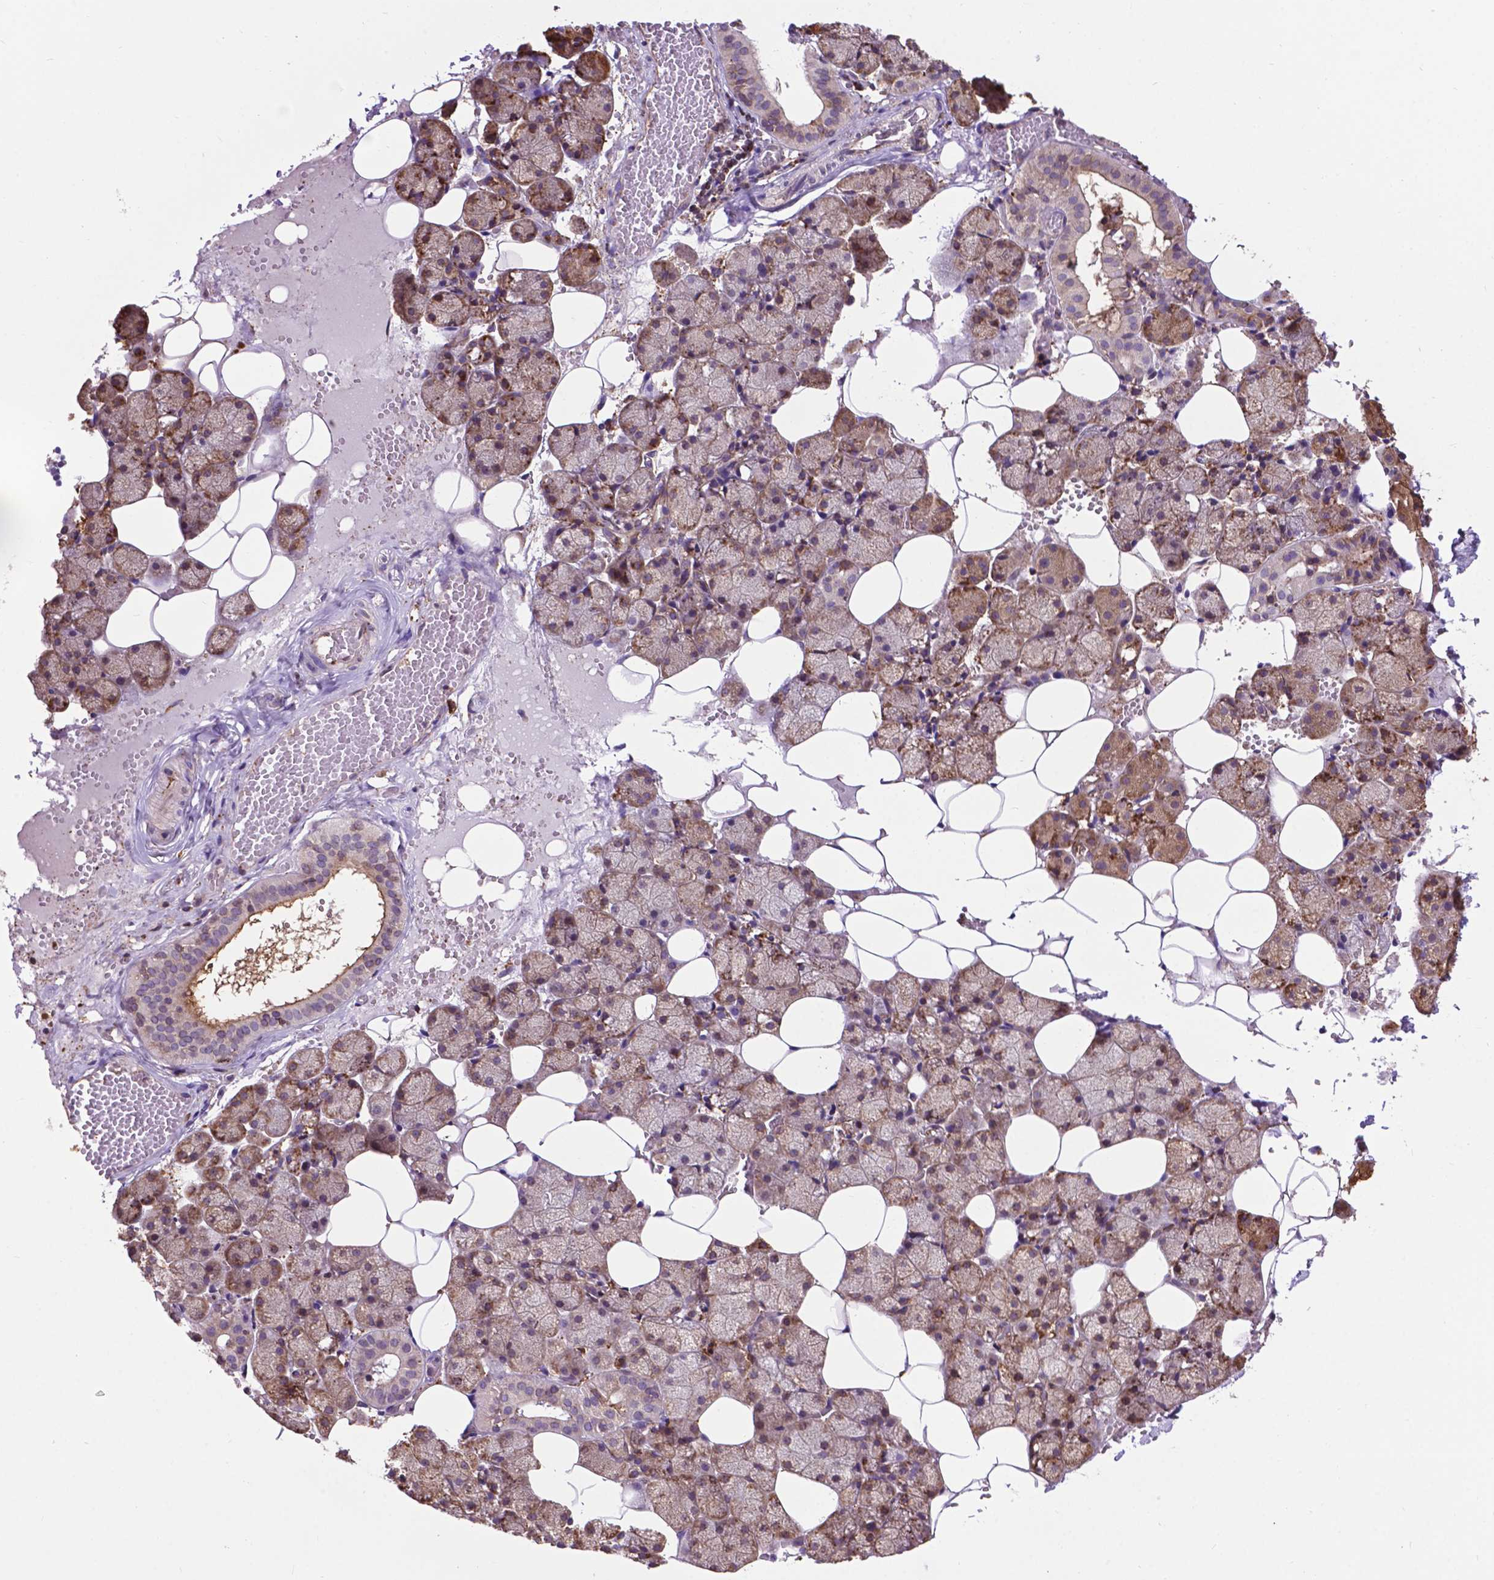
{"staining": {"intensity": "moderate", "quantity": "25%-75%", "location": "cytoplasmic/membranous"}, "tissue": "salivary gland", "cell_type": "Glandular cells", "image_type": "normal", "snomed": [{"axis": "morphology", "description": "Normal tissue, NOS"}, {"axis": "topography", "description": "Salivary gland"}], "caption": "Protein analysis of benign salivary gland demonstrates moderate cytoplasmic/membranous expression in approximately 25%-75% of glandular cells.", "gene": "GANAB", "patient": {"sex": "male", "age": 38}}